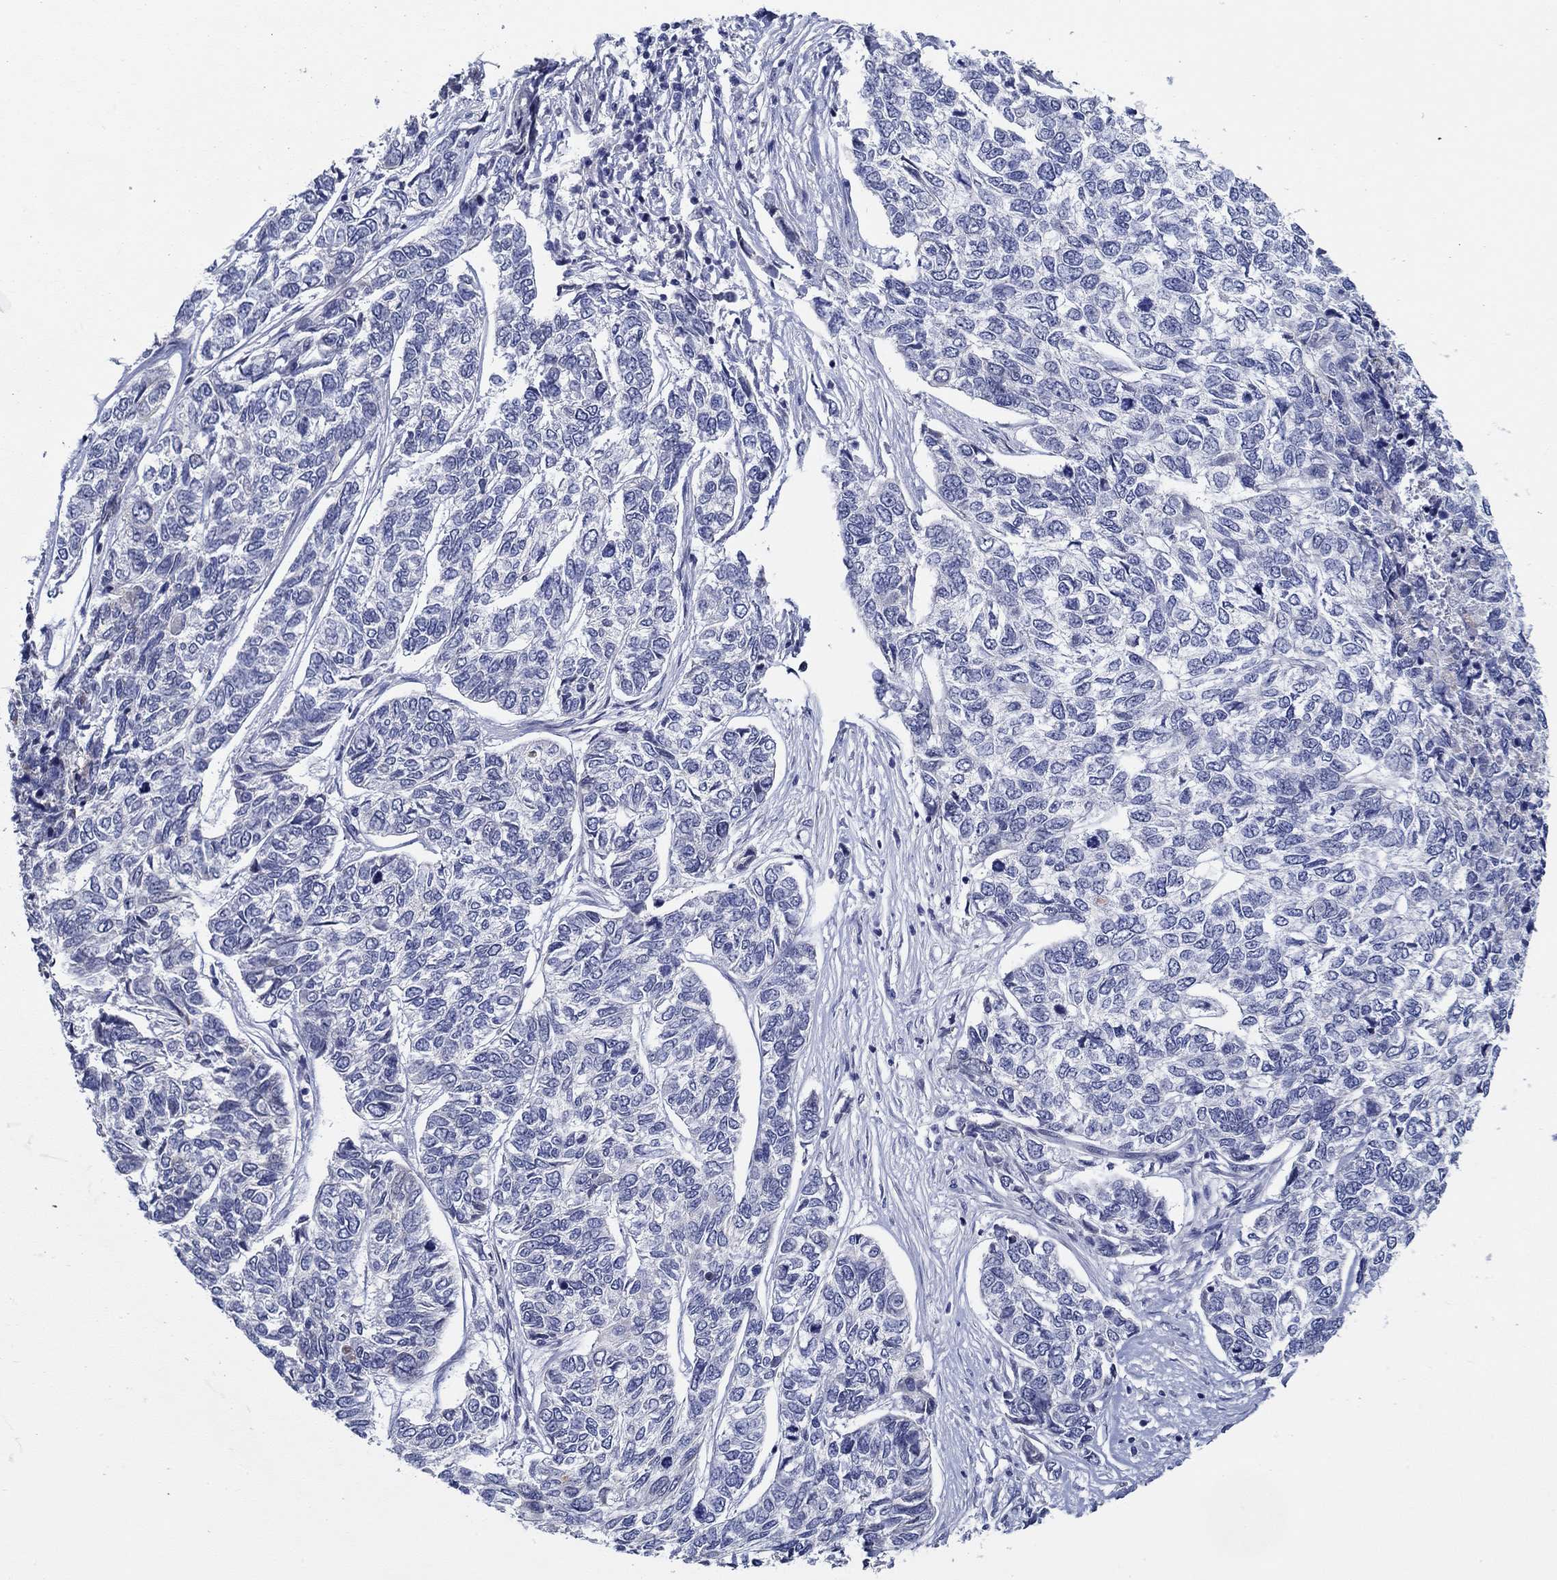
{"staining": {"intensity": "negative", "quantity": "none", "location": "none"}, "tissue": "skin cancer", "cell_type": "Tumor cells", "image_type": "cancer", "snomed": [{"axis": "morphology", "description": "Basal cell carcinoma"}, {"axis": "topography", "description": "Skin"}], "caption": "This is an immunohistochemistry photomicrograph of human skin cancer. There is no positivity in tumor cells.", "gene": "SLC34A1", "patient": {"sex": "female", "age": 65}}